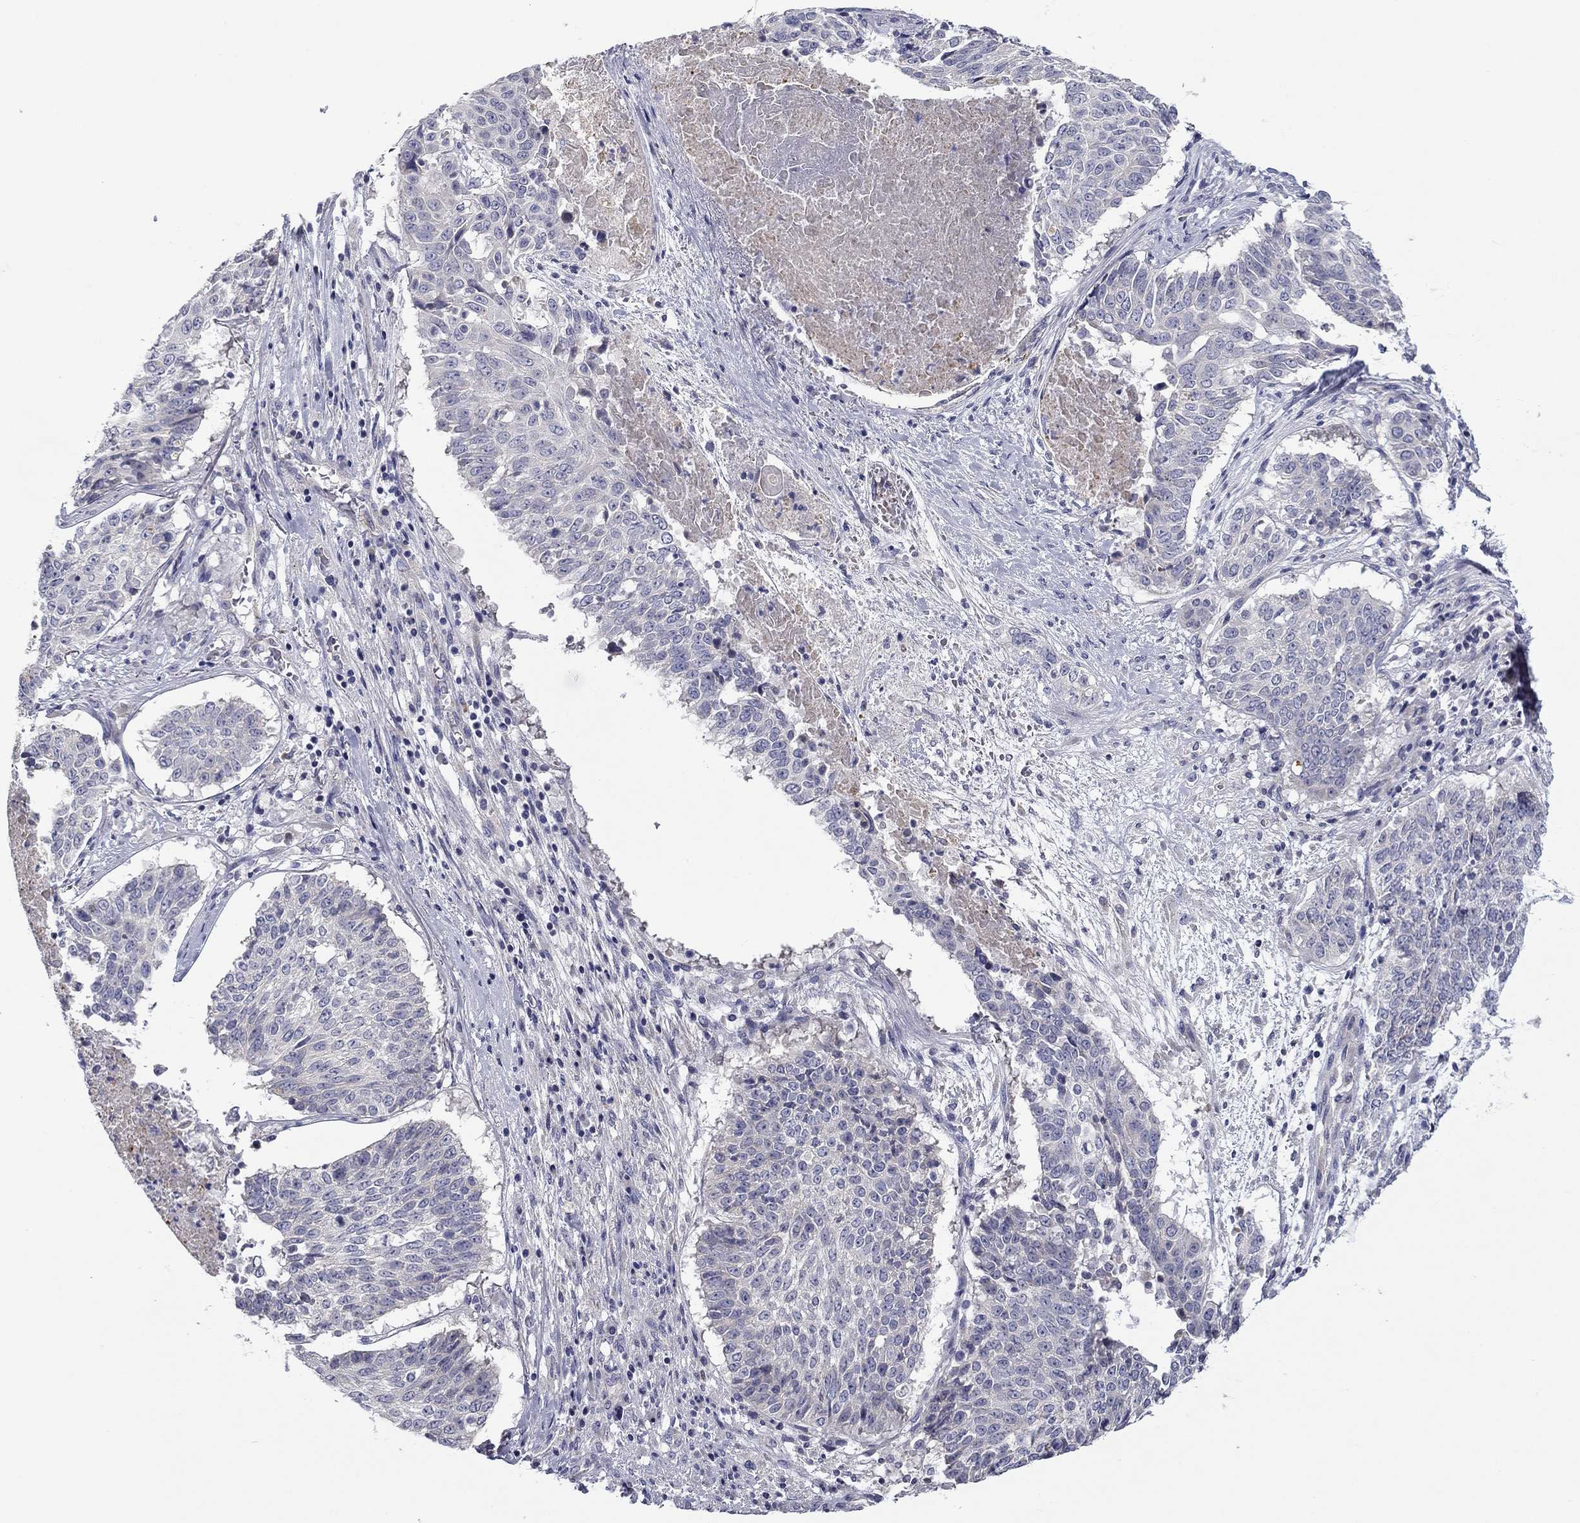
{"staining": {"intensity": "negative", "quantity": "none", "location": "none"}, "tissue": "lung cancer", "cell_type": "Tumor cells", "image_type": "cancer", "snomed": [{"axis": "morphology", "description": "Squamous cell carcinoma, NOS"}, {"axis": "topography", "description": "Lung"}], "caption": "Image shows no significant protein positivity in tumor cells of squamous cell carcinoma (lung). The staining is performed using DAB brown chromogen with nuclei counter-stained in using hematoxylin.", "gene": "SPATA7", "patient": {"sex": "male", "age": 64}}